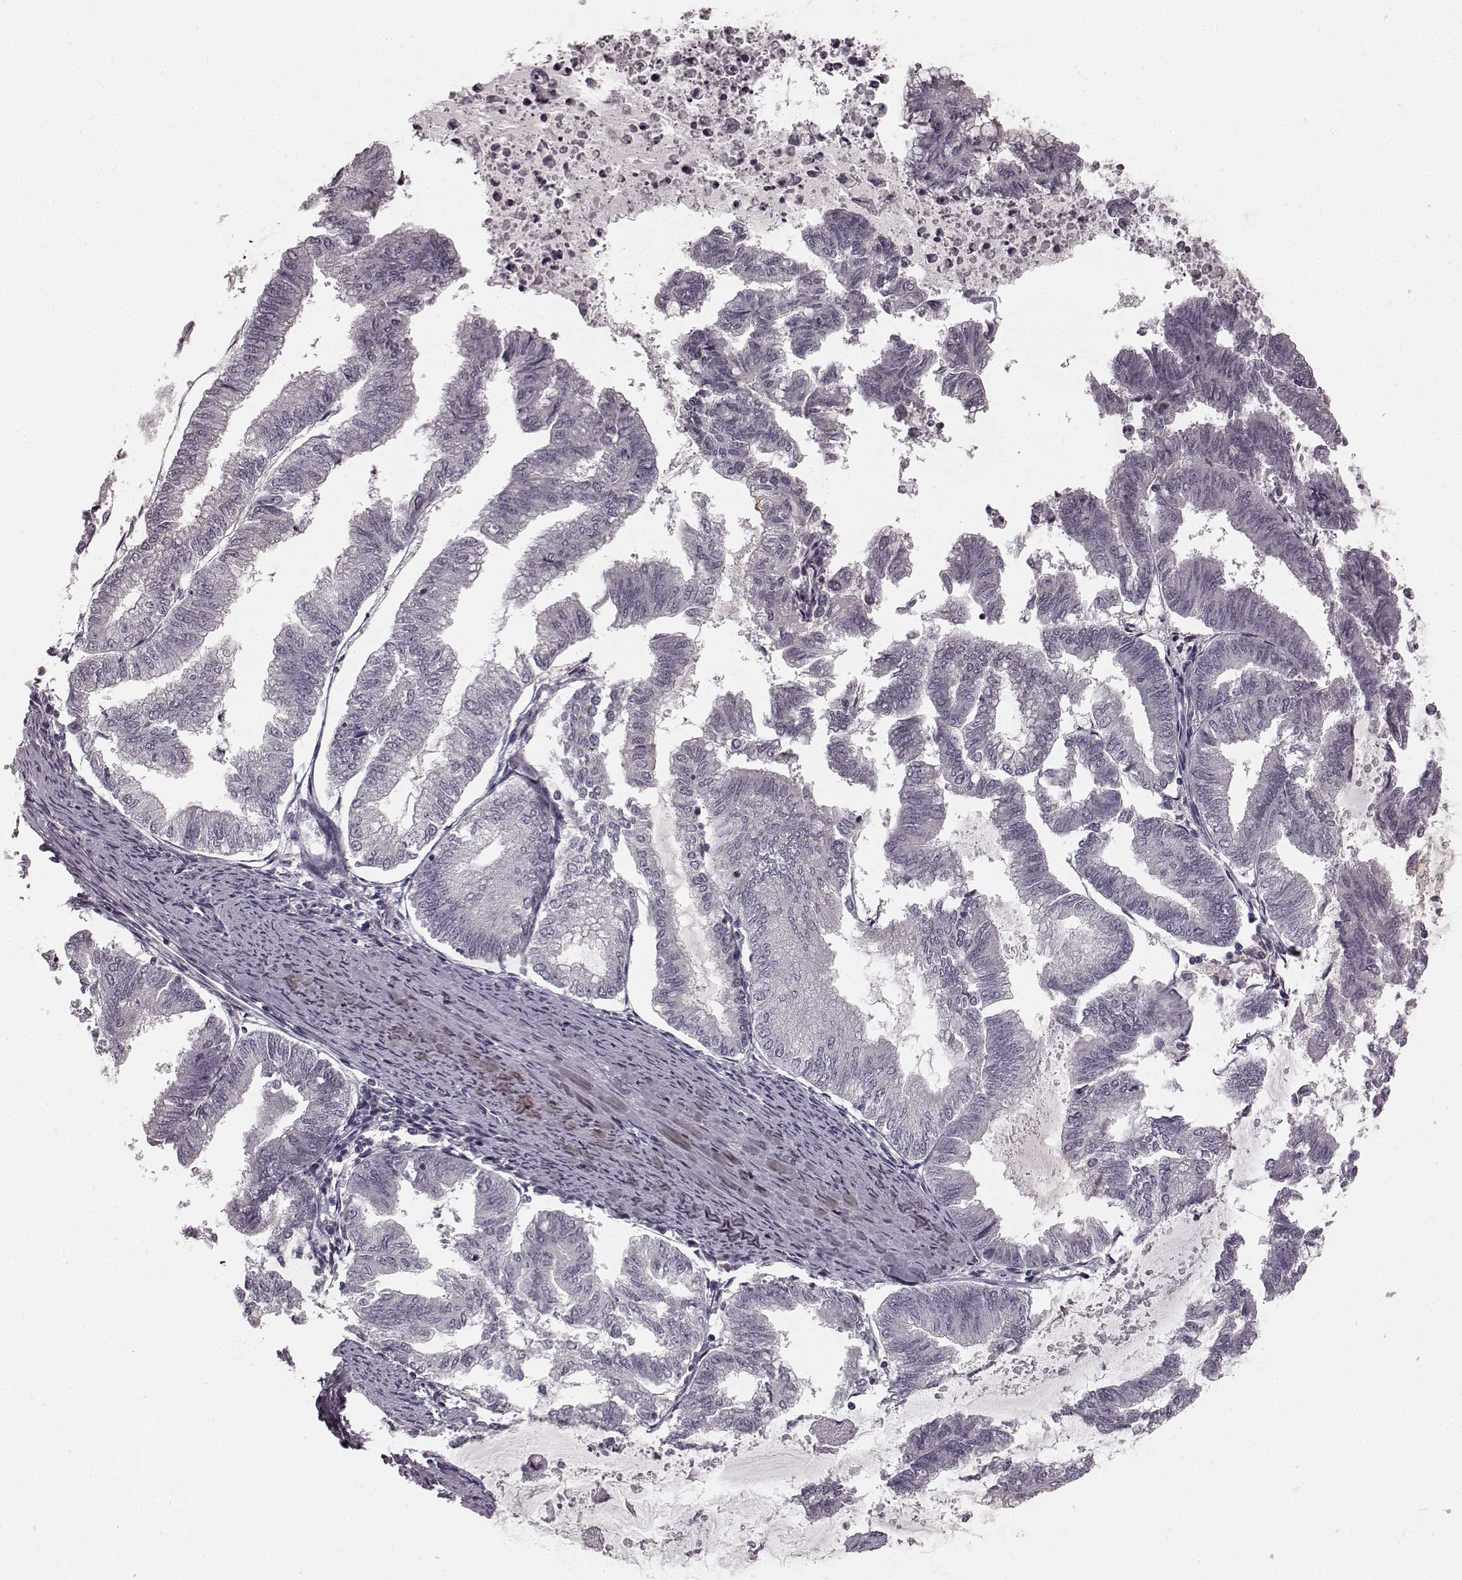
{"staining": {"intensity": "negative", "quantity": "none", "location": "none"}, "tissue": "endometrial cancer", "cell_type": "Tumor cells", "image_type": "cancer", "snomed": [{"axis": "morphology", "description": "Adenocarcinoma, NOS"}, {"axis": "topography", "description": "Endometrium"}], "caption": "A histopathology image of human endometrial adenocarcinoma is negative for staining in tumor cells.", "gene": "RIT2", "patient": {"sex": "female", "age": 79}}